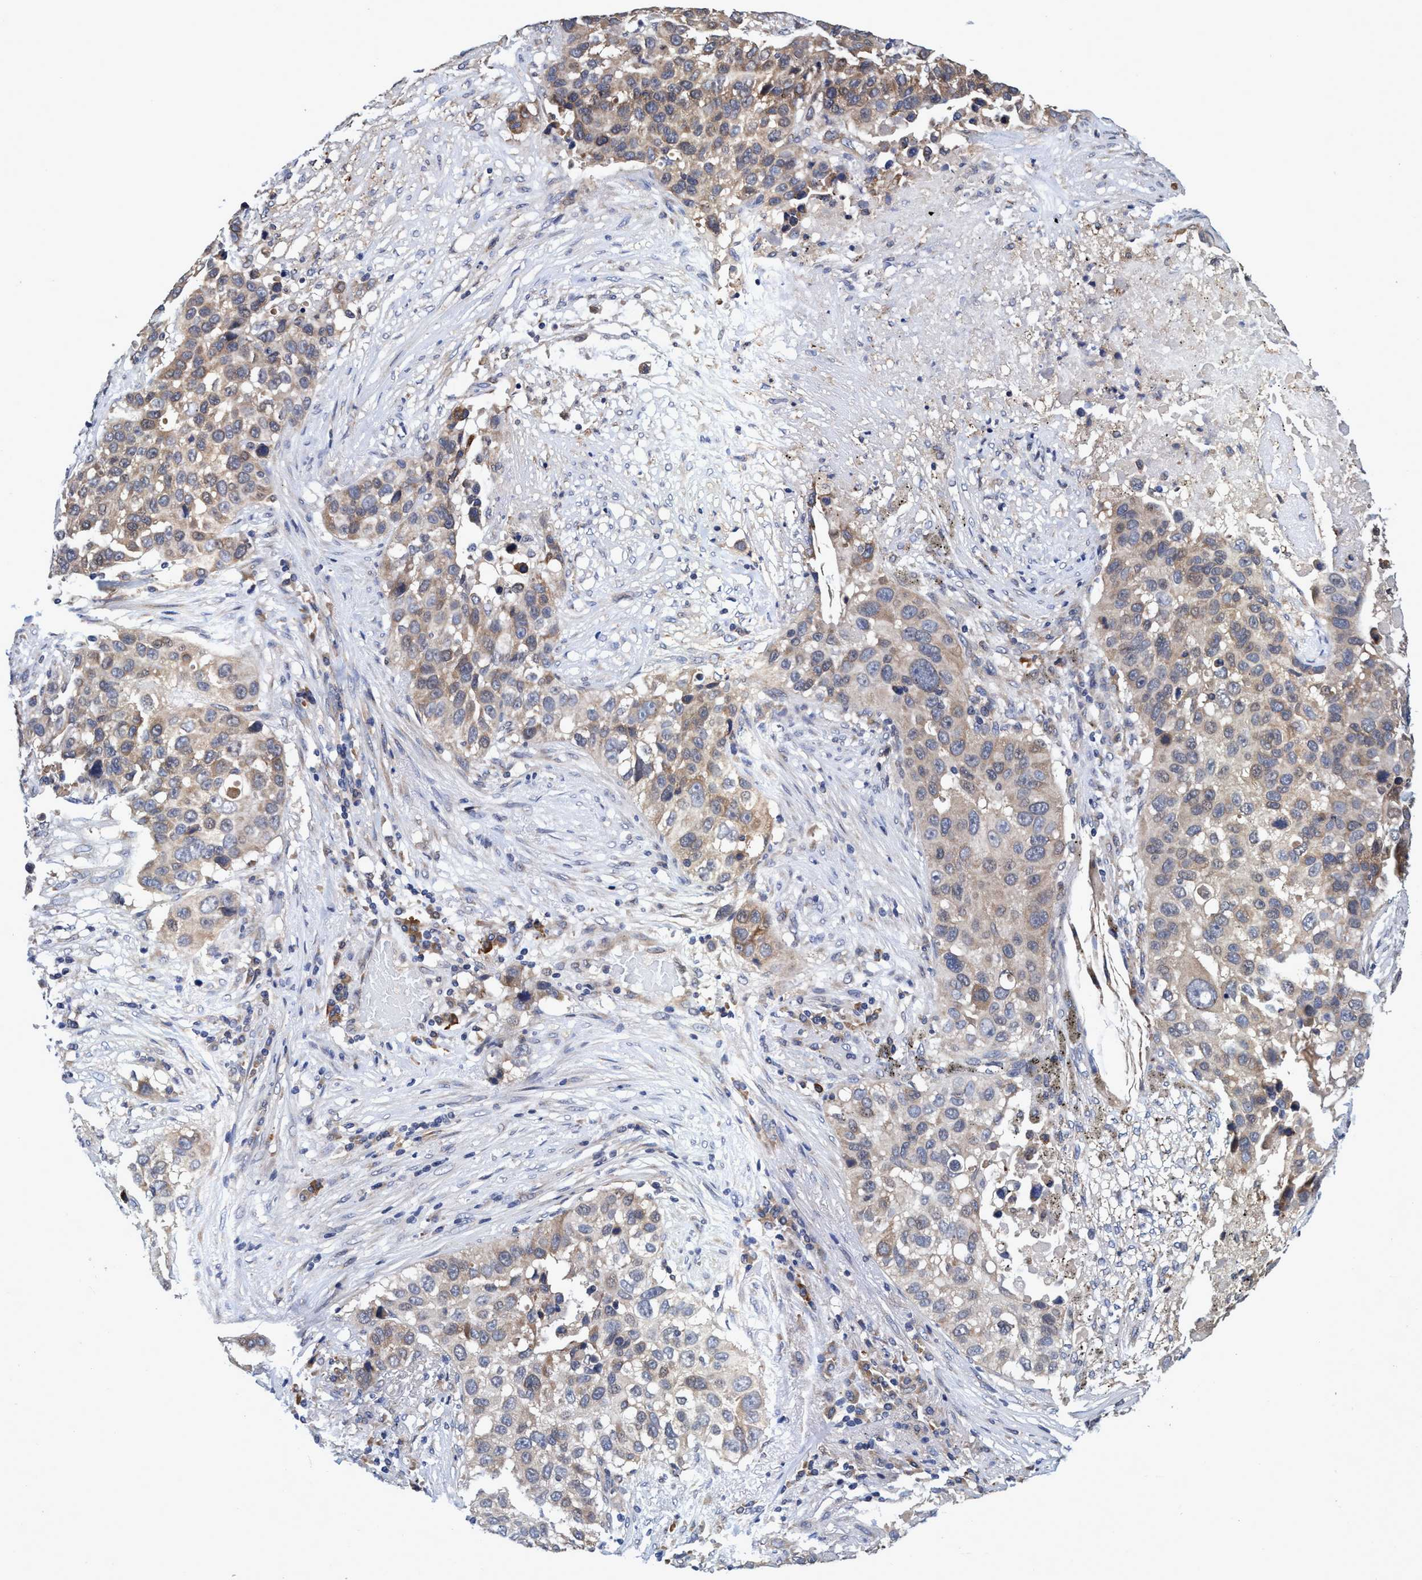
{"staining": {"intensity": "weak", "quantity": "25%-75%", "location": "cytoplasmic/membranous"}, "tissue": "lung cancer", "cell_type": "Tumor cells", "image_type": "cancer", "snomed": [{"axis": "morphology", "description": "Squamous cell carcinoma, NOS"}, {"axis": "topography", "description": "Lung"}], "caption": "Protein expression analysis of lung squamous cell carcinoma shows weak cytoplasmic/membranous expression in about 25%-75% of tumor cells.", "gene": "CALCOCO2", "patient": {"sex": "male", "age": 57}}